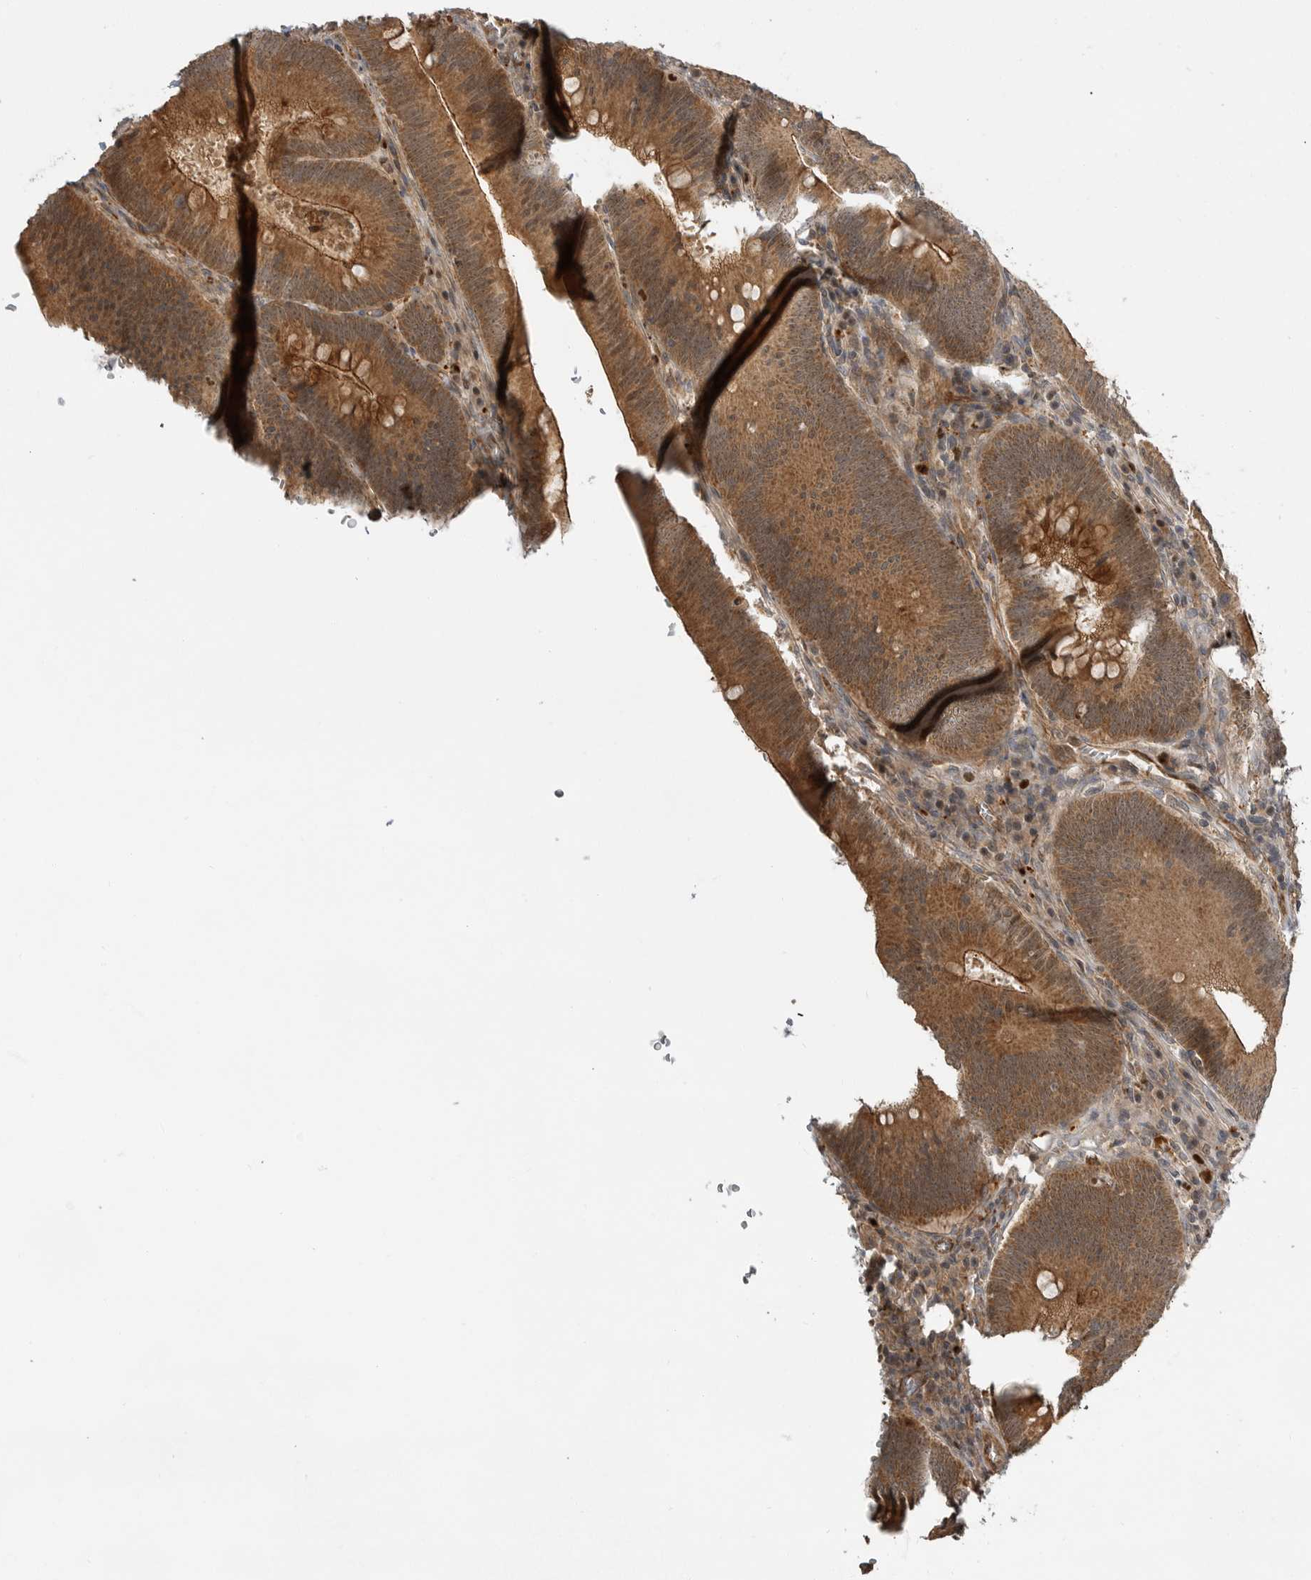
{"staining": {"intensity": "moderate", "quantity": ">75%", "location": "cytoplasmic/membranous"}, "tissue": "colorectal cancer", "cell_type": "Tumor cells", "image_type": "cancer", "snomed": [{"axis": "morphology", "description": "Normal tissue, NOS"}, {"axis": "topography", "description": "Colon"}], "caption": "Colorectal cancer stained with immunohistochemistry shows moderate cytoplasmic/membranous staining in about >75% of tumor cells. (IHC, brightfield microscopy, high magnification).", "gene": "STRAP", "patient": {"sex": "female", "age": 82}}